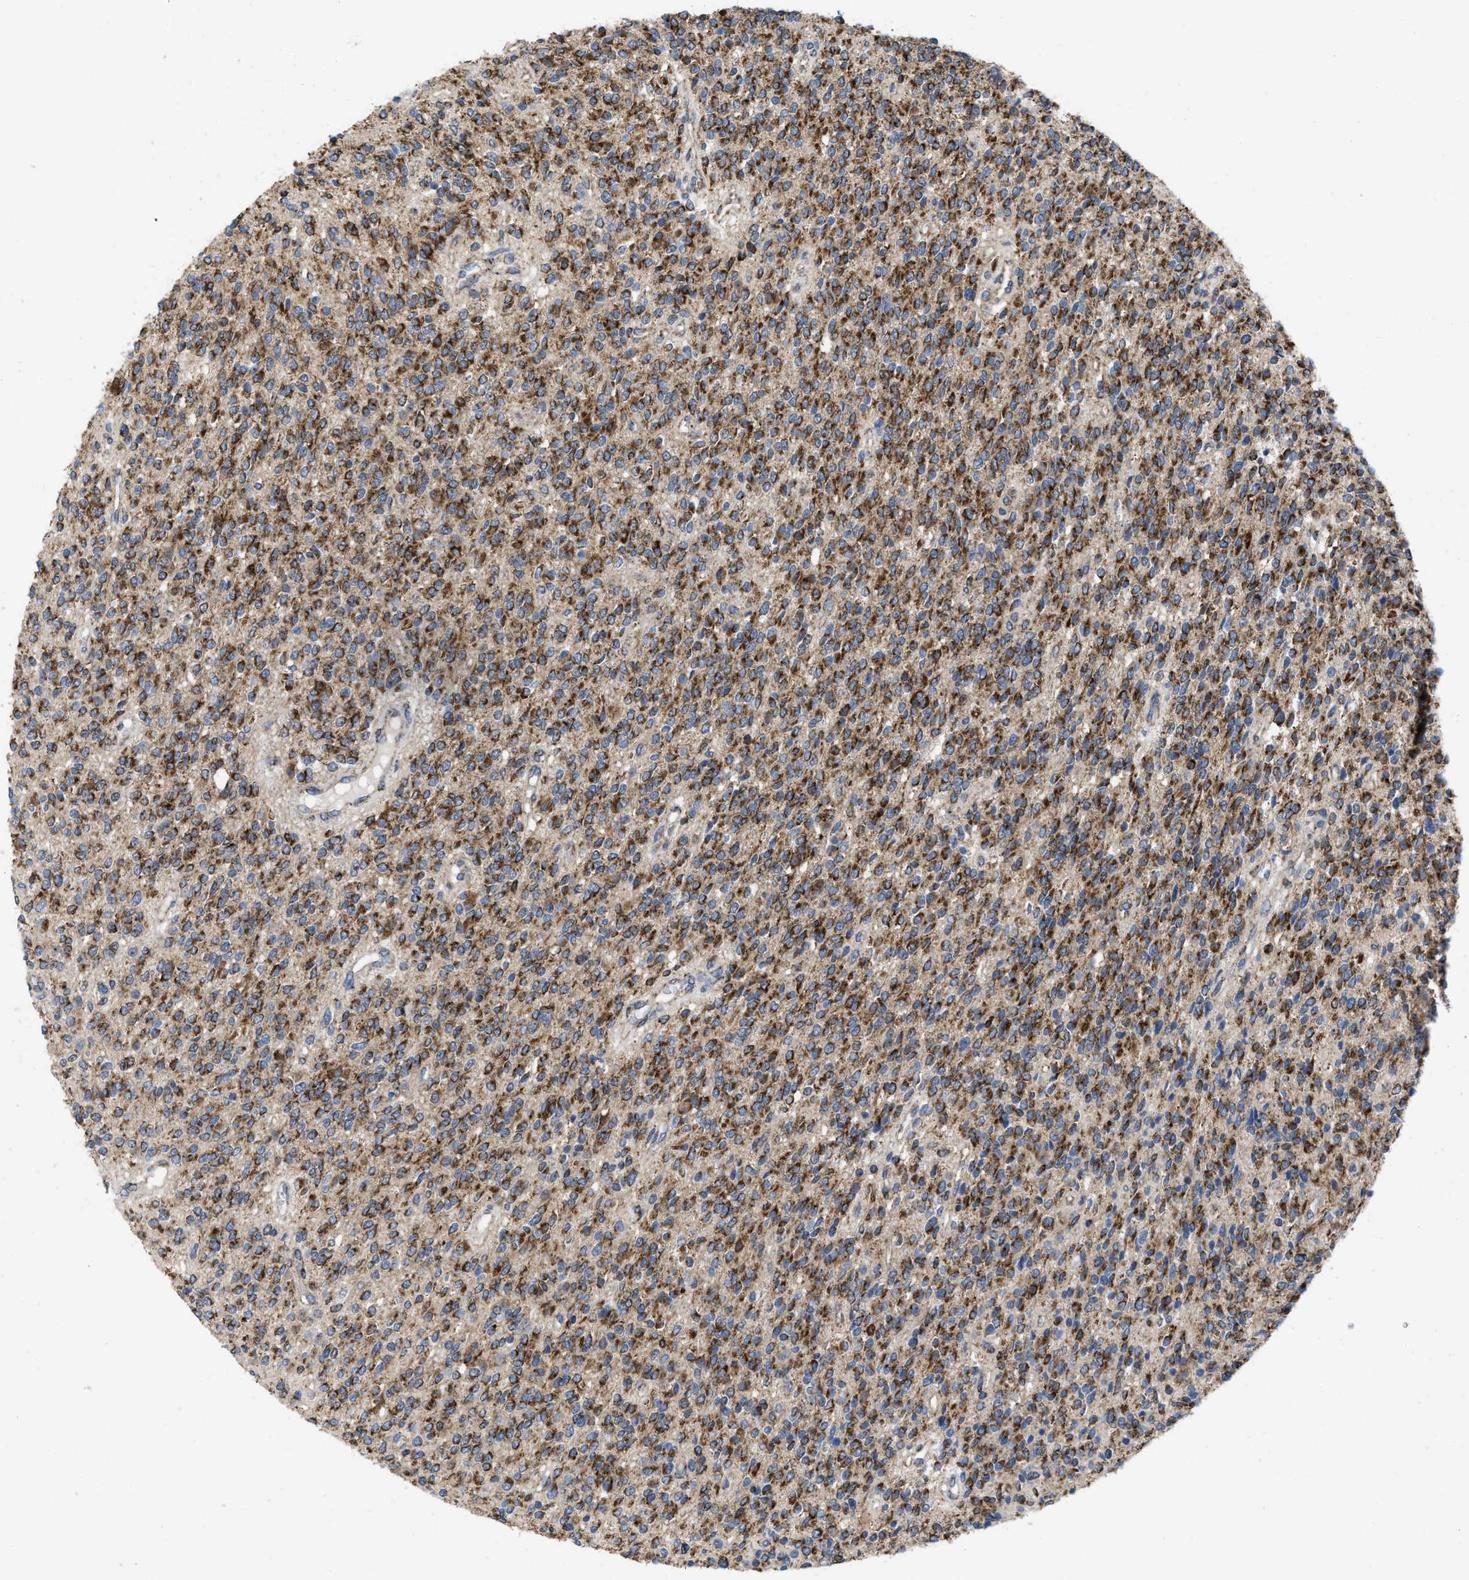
{"staining": {"intensity": "strong", "quantity": ">75%", "location": "cytoplasmic/membranous"}, "tissue": "glioma", "cell_type": "Tumor cells", "image_type": "cancer", "snomed": [{"axis": "morphology", "description": "Glioma, malignant, High grade"}, {"axis": "topography", "description": "Brain"}], "caption": "Glioma tissue exhibits strong cytoplasmic/membranous staining in approximately >75% of tumor cells, visualized by immunohistochemistry. (DAB IHC, brown staining for protein, blue staining for nuclei).", "gene": "AKAP1", "patient": {"sex": "male", "age": 34}}